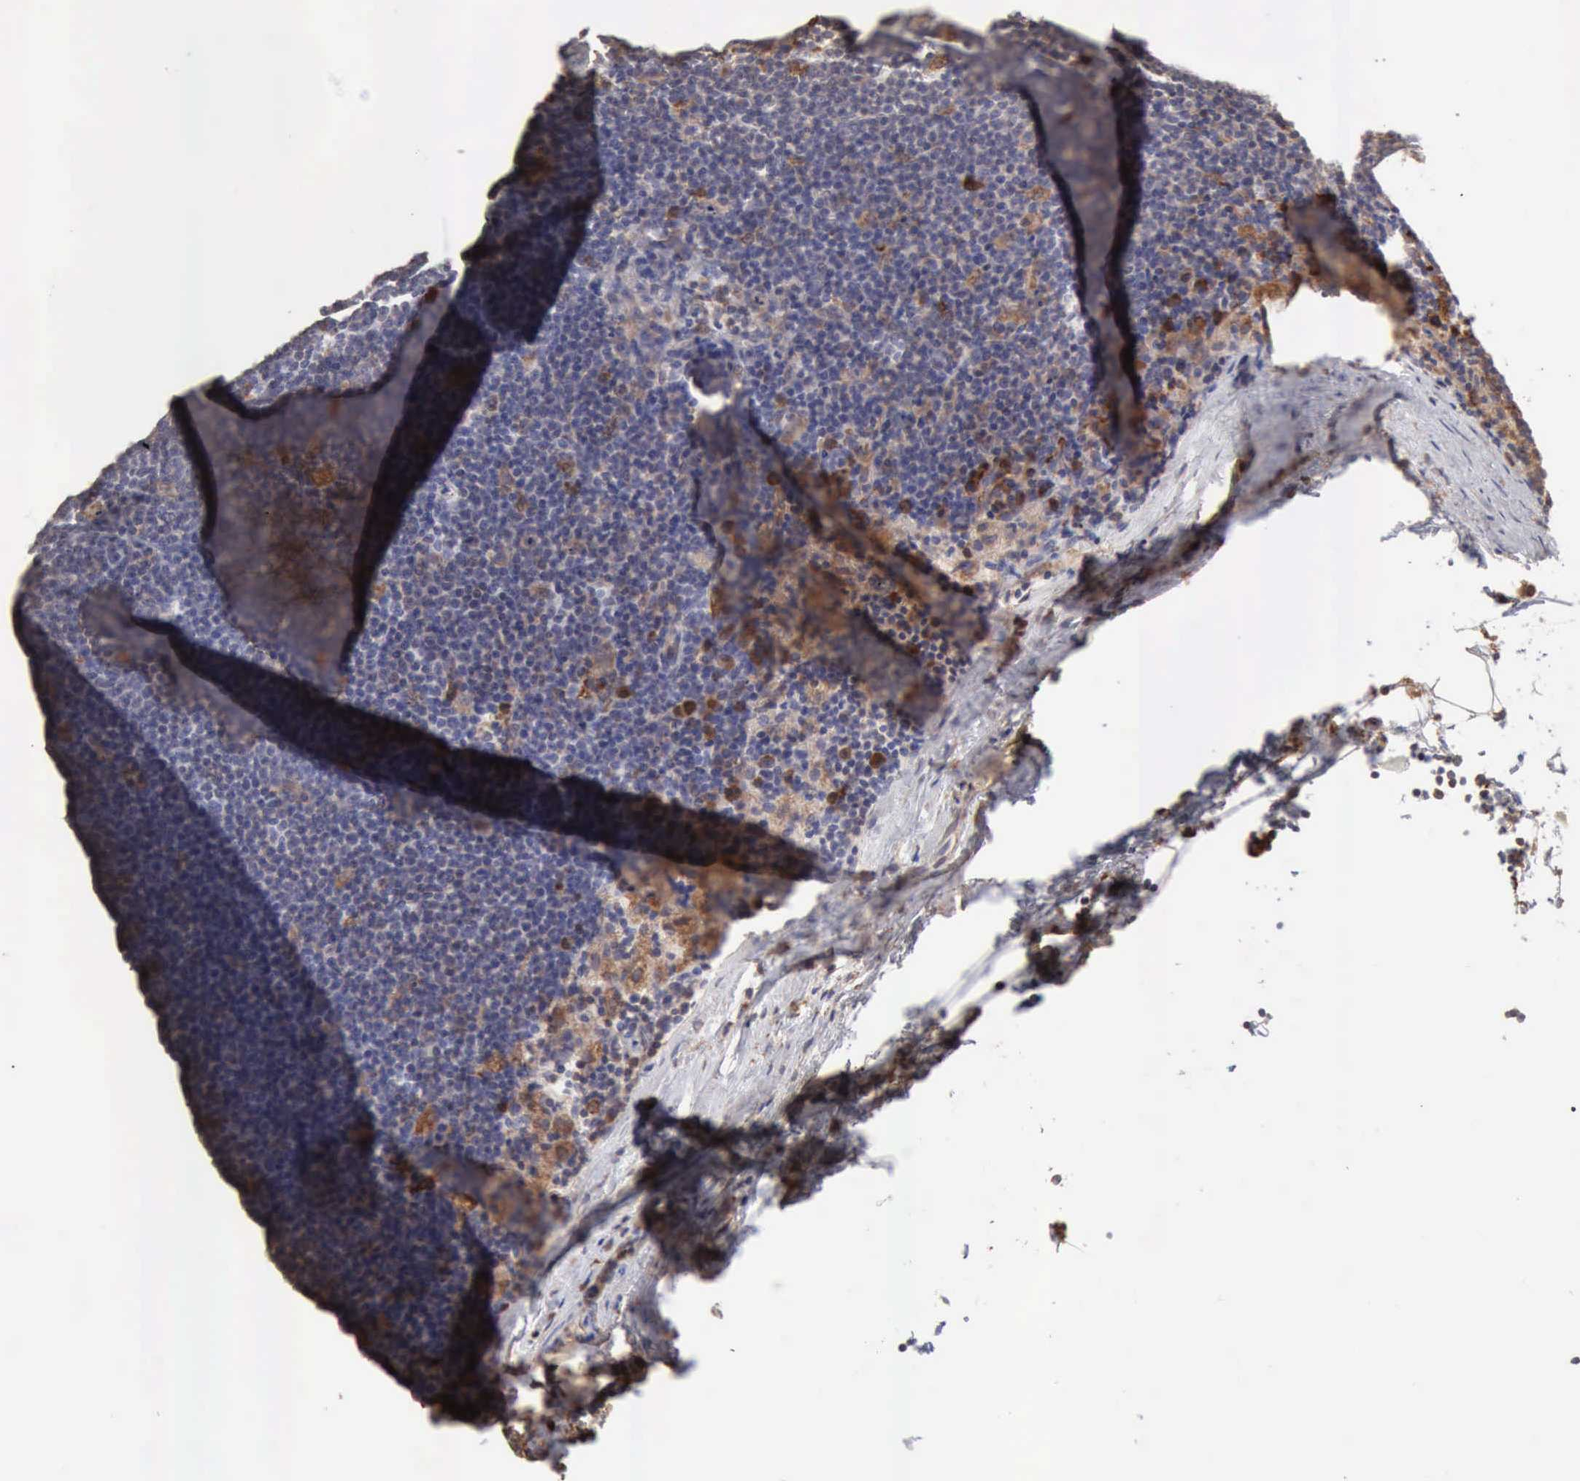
{"staining": {"intensity": "negative", "quantity": "none", "location": "none"}, "tissue": "lymphoma", "cell_type": "Tumor cells", "image_type": "cancer", "snomed": [{"axis": "morphology", "description": "Malignant lymphoma, non-Hodgkin's type, Low grade"}, {"axis": "topography", "description": "Lymph node"}], "caption": "Human lymphoma stained for a protein using IHC demonstrates no positivity in tumor cells.", "gene": "APOL2", "patient": {"sex": "male", "age": 65}}